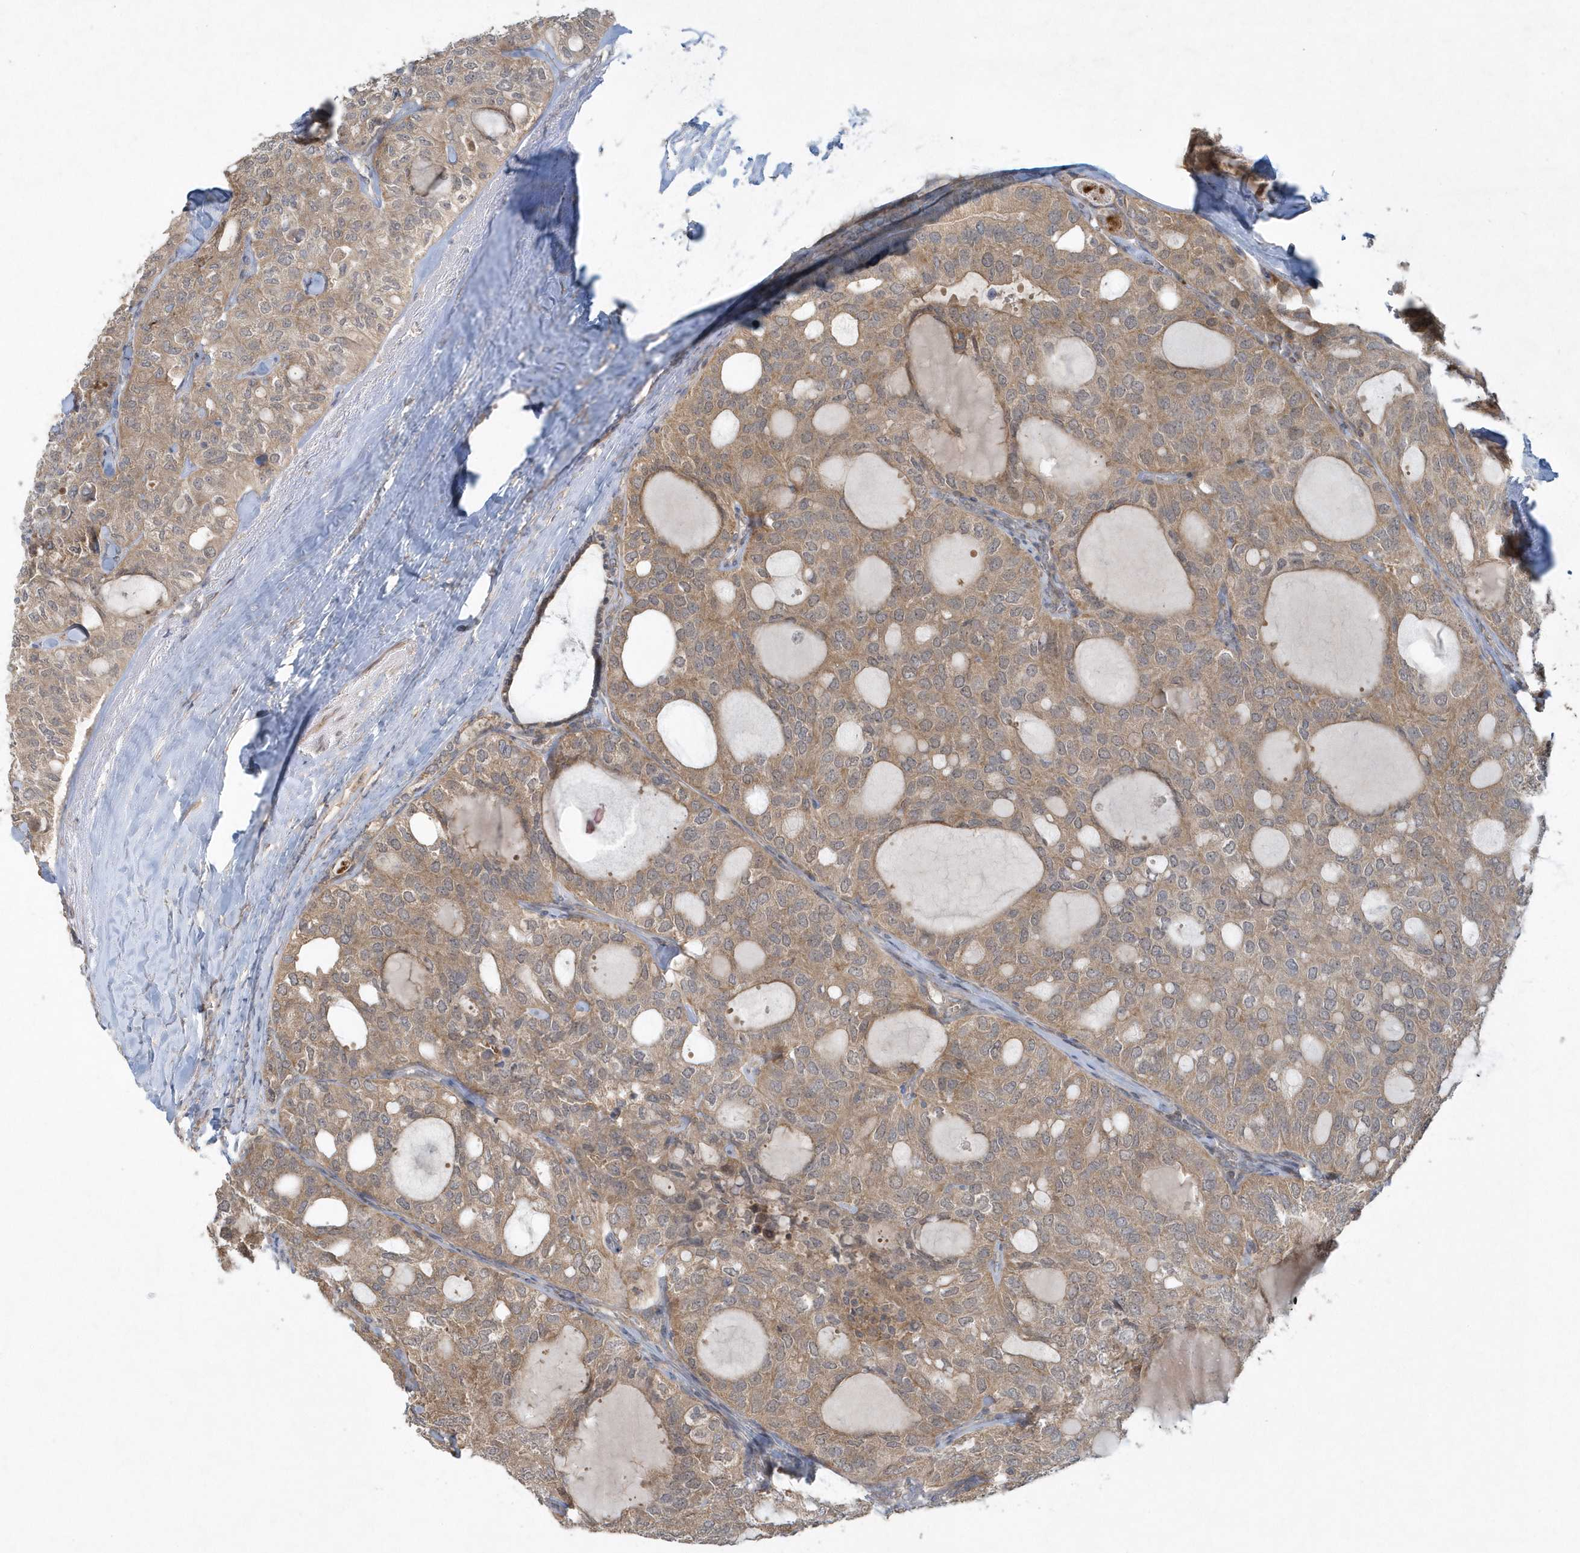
{"staining": {"intensity": "moderate", "quantity": ">75%", "location": "cytoplasmic/membranous"}, "tissue": "thyroid cancer", "cell_type": "Tumor cells", "image_type": "cancer", "snomed": [{"axis": "morphology", "description": "Follicular adenoma carcinoma, NOS"}, {"axis": "topography", "description": "Thyroid gland"}], "caption": "Immunohistochemical staining of thyroid cancer demonstrates moderate cytoplasmic/membranous protein positivity in approximately >75% of tumor cells. The protein of interest is shown in brown color, while the nuclei are stained blue.", "gene": "THG1L", "patient": {"sex": "male", "age": 75}}